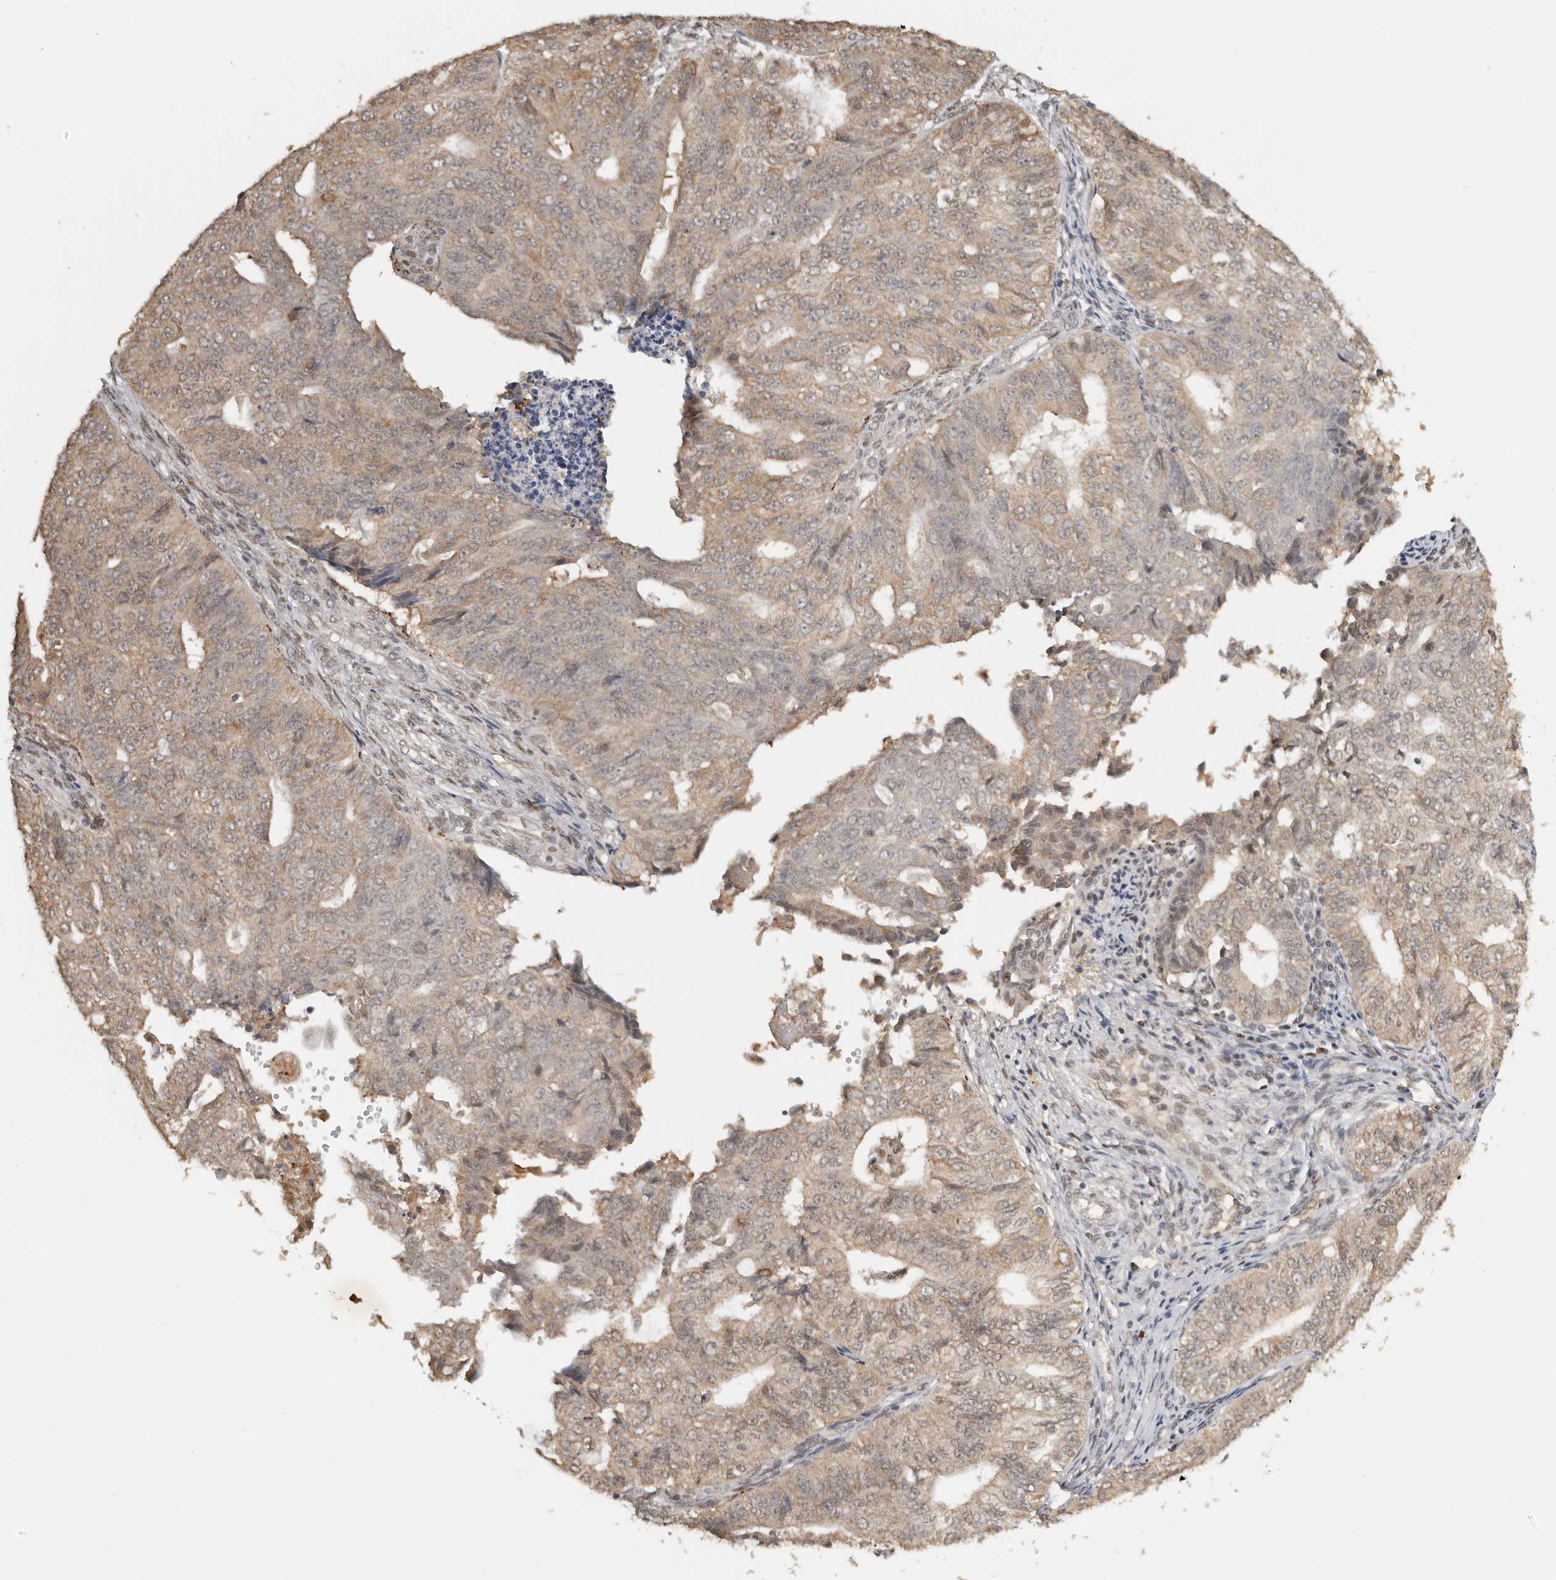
{"staining": {"intensity": "moderate", "quantity": ">75%", "location": "cytoplasmic/membranous,nuclear"}, "tissue": "endometrial cancer", "cell_type": "Tumor cells", "image_type": "cancer", "snomed": [{"axis": "morphology", "description": "Adenocarcinoma, NOS"}, {"axis": "topography", "description": "Endometrium"}], "caption": "Endometrial cancer (adenocarcinoma) stained with a protein marker exhibits moderate staining in tumor cells.", "gene": "SEC14L1", "patient": {"sex": "female", "age": 32}}